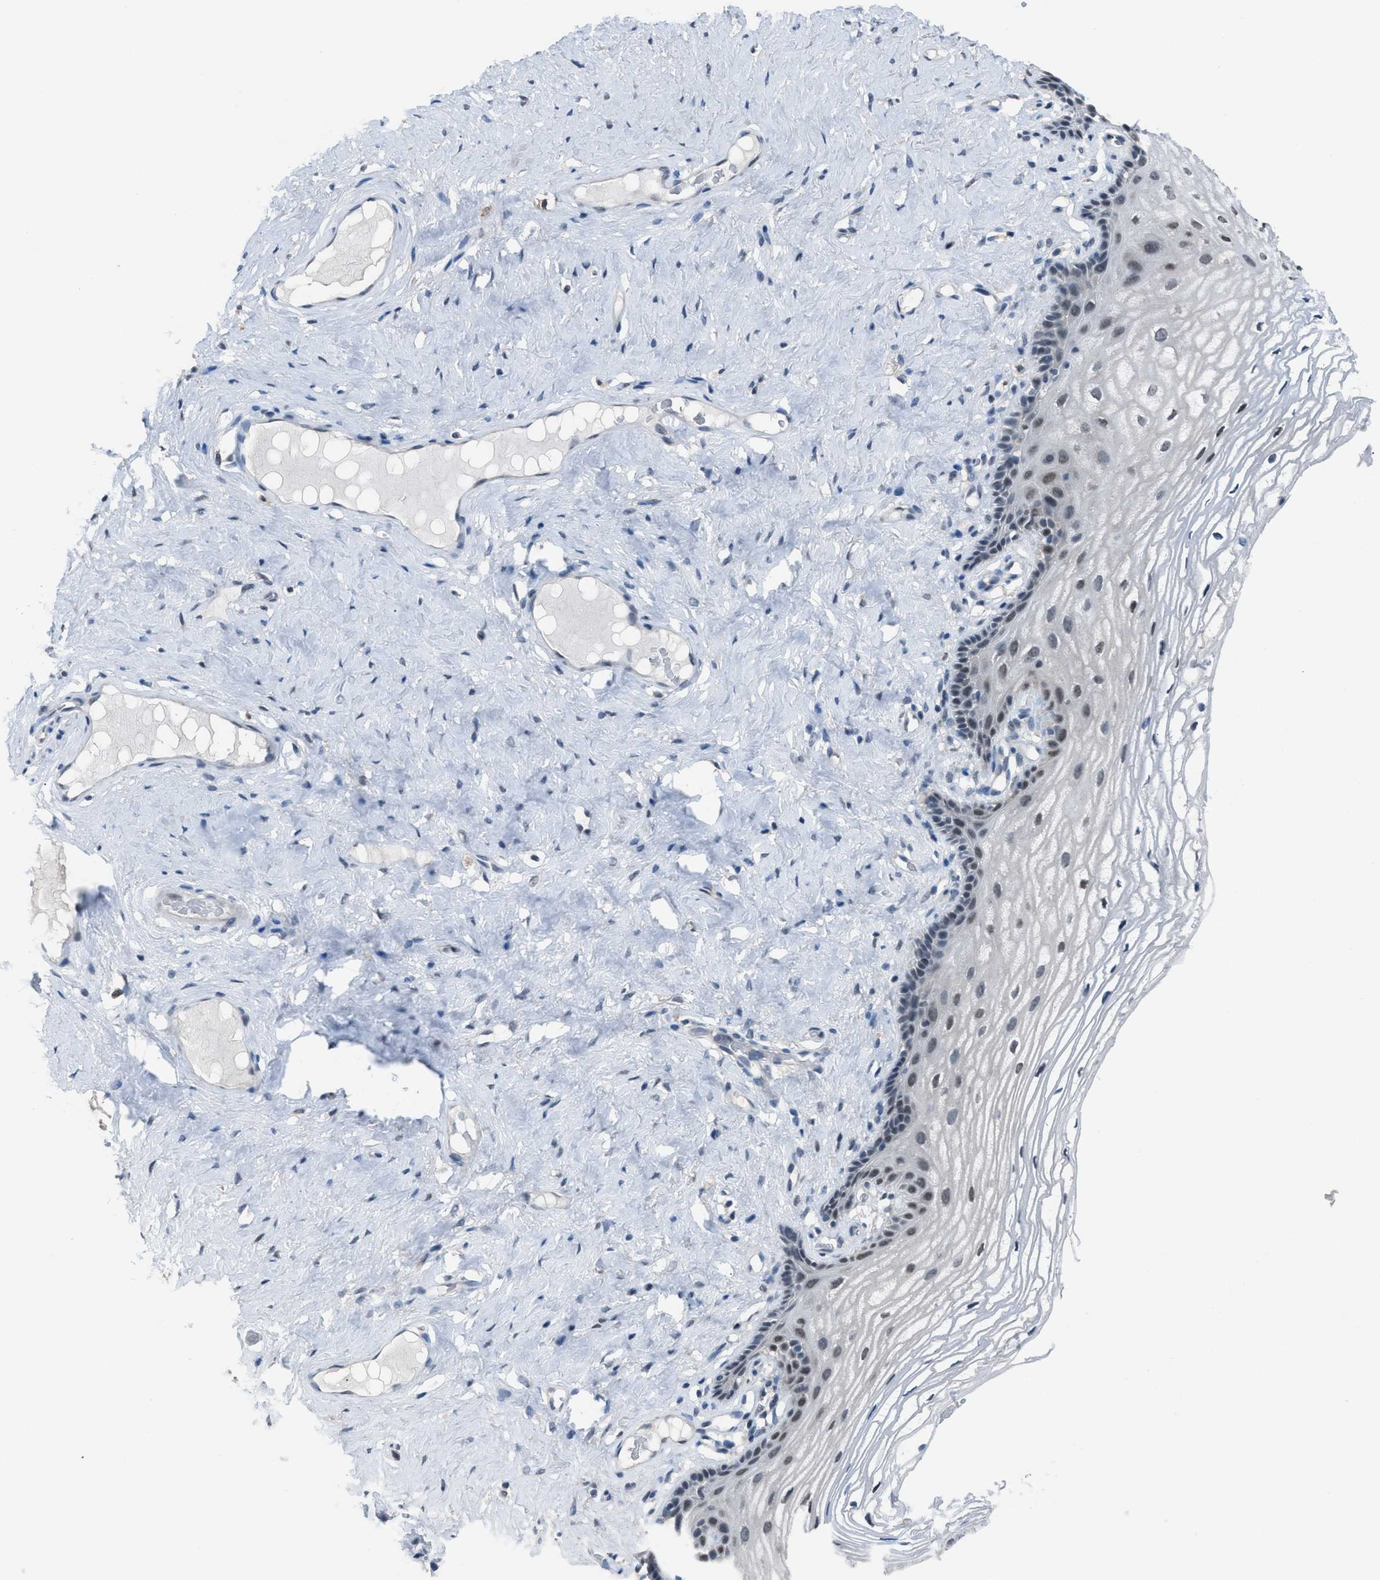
{"staining": {"intensity": "weak", "quantity": "<25%", "location": "nuclear"}, "tissue": "vagina", "cell_type": "Squamous epithelial cells", "image_type": "normal", "snomed": [{"axis": "morphology", "description": "Normal tissue, NOS"}, {"axis": "morphology", "description": "Adenocarcinoma, NOS"}, {"axis": "topography", "description": "Rectum"}, {"axis": "topography", "description": "Vagina"}], "caption": "Micrograph shows no significant protein expression in squamous epithelial cells of normal vagina. The staining was performed using DAB (3,3'-diaminobenzidine) to visualize the protein expression in brown, while the nuclei were stained in blue with hematoxylin (Magnification: 20x).", "gene": "ZNF276", "patient": {"sex": "female", "age": 71}}